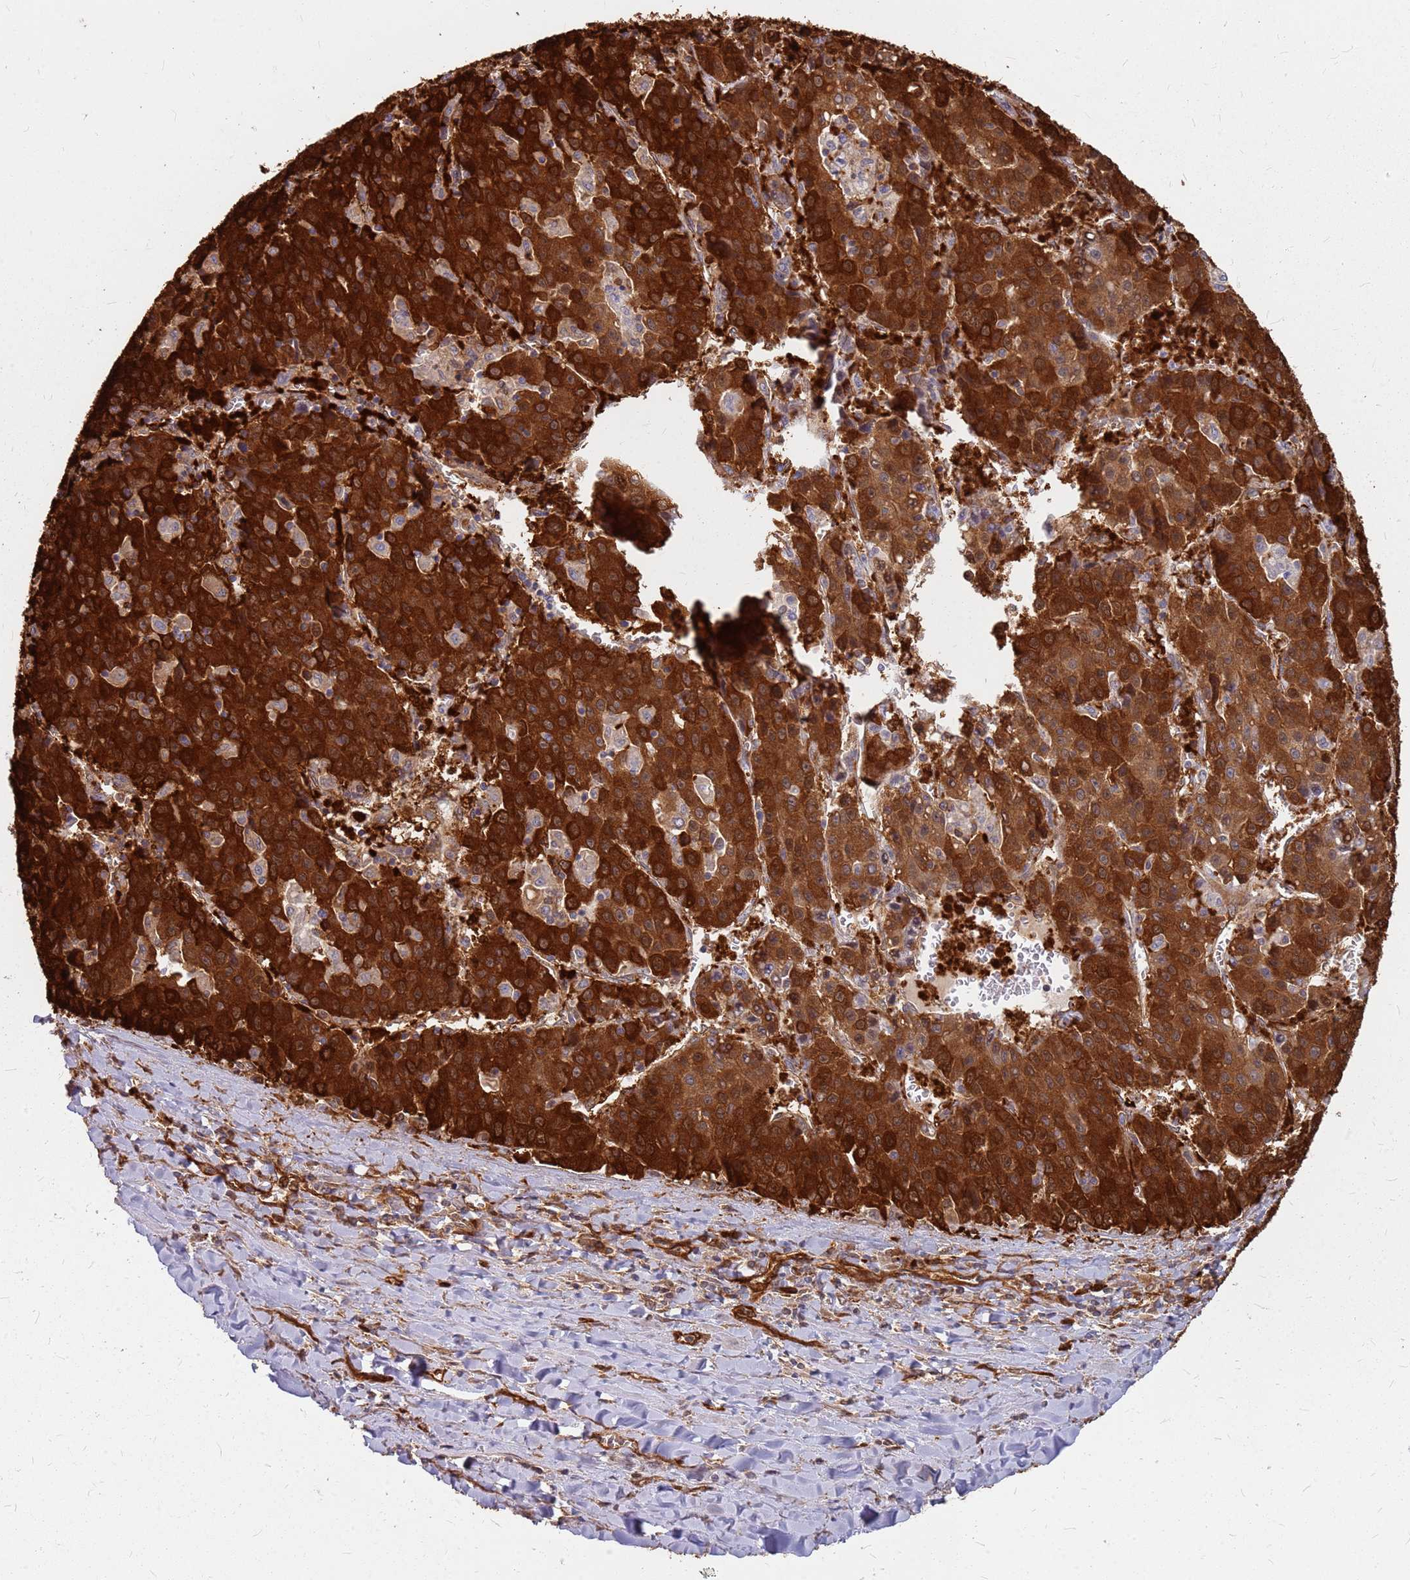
{"staining": {"intensity": "strong", "quantity": ">75%", "location": "cytoplasmic/membranous"}, "tissue": "liver cancer", "cell_type": "Tumor cells", "image_type": "cancer", "snomed": [{"axis": "morphology", "description": "Carcinoma, Hepatocellular, NOS"}, {"axis": "topography", "description": "Liver"}], "caption": "Liver hepatocellular carcinoma stained with a protein marker reveals strong staining in tumor cells.", "gene": "HDX", "patient": {"sex": "female", "age": 53}}